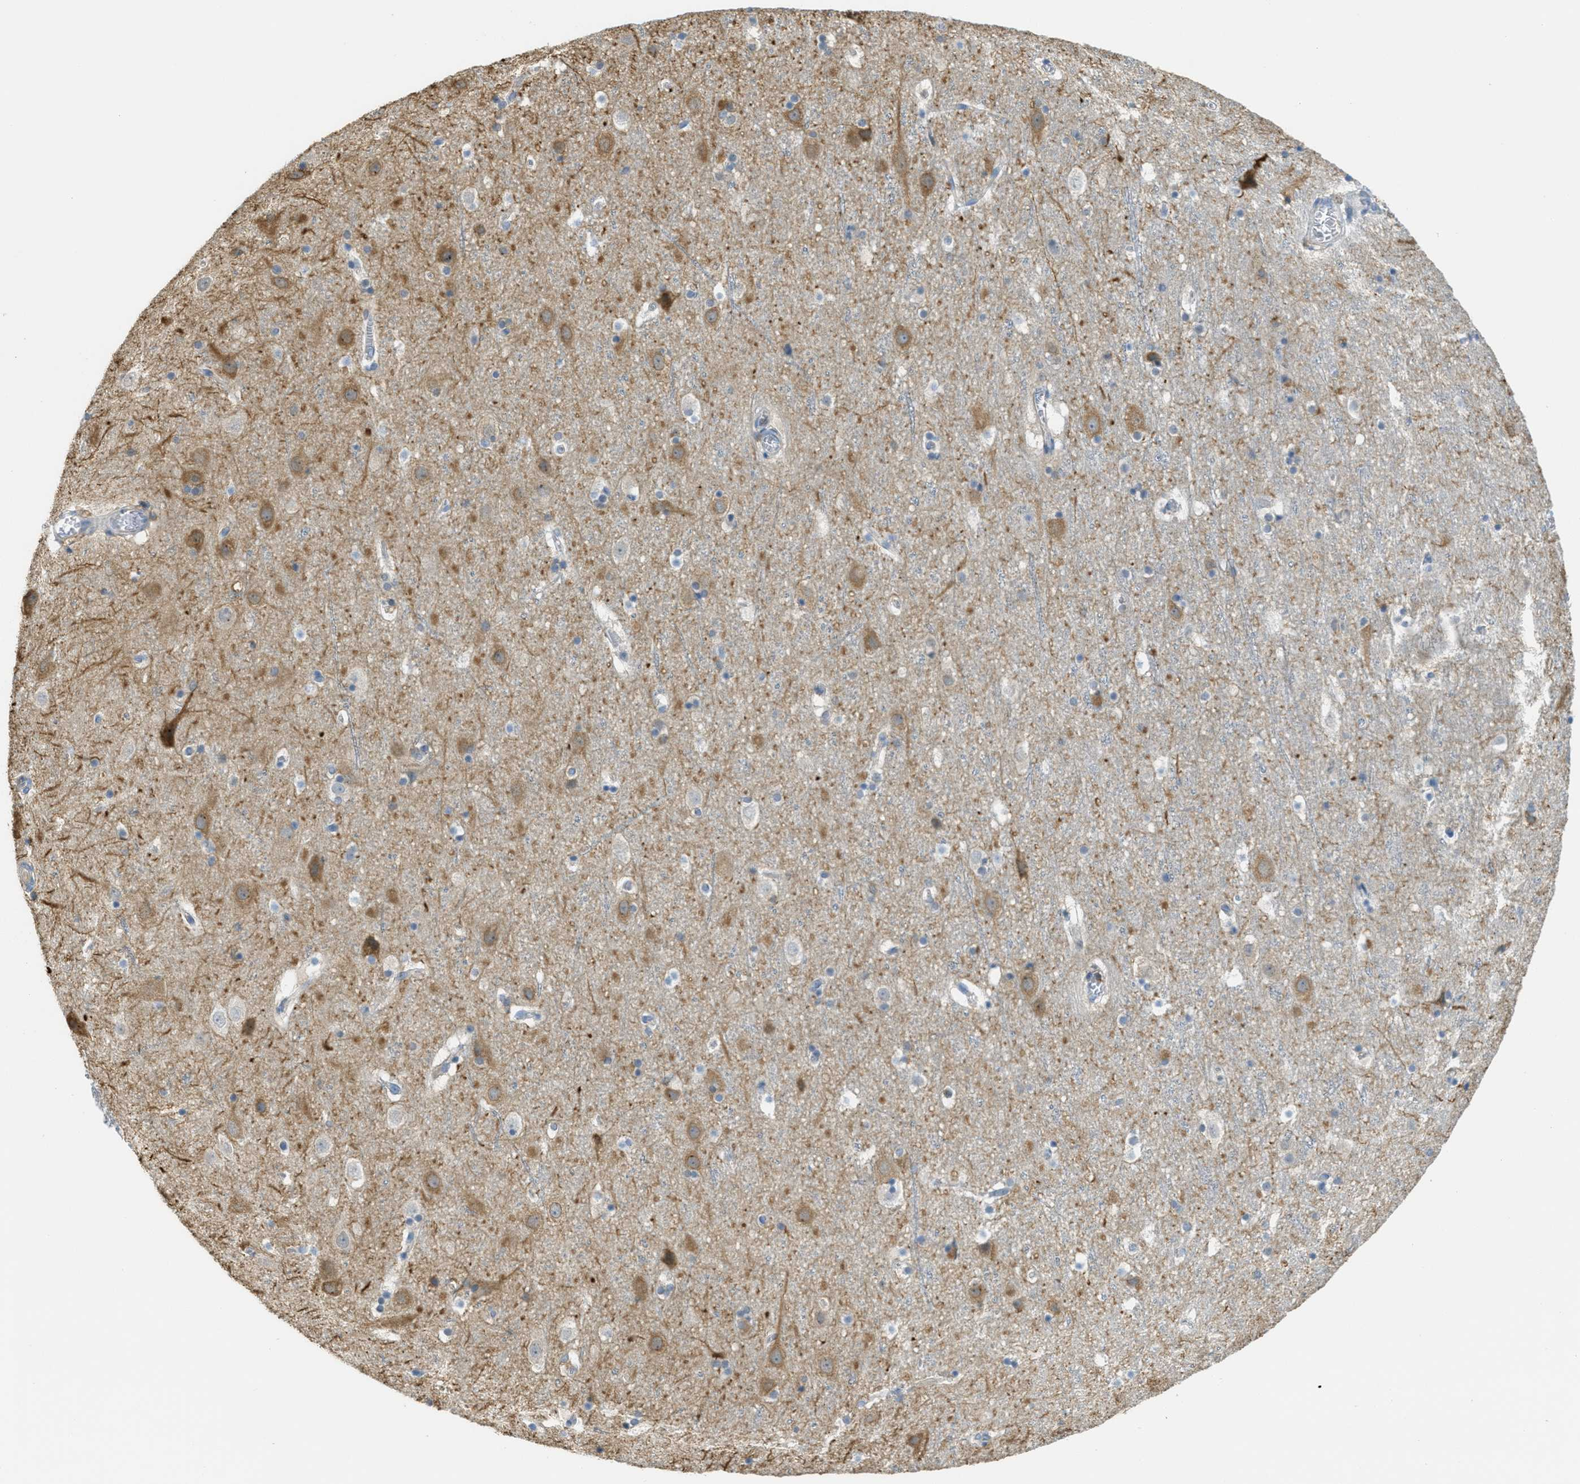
{"staining": {"intensity": "negative", "quantity": "none", "location": "none"}, "tissue": "cerebral cortex", "cell_type": "Endothelial cells", "image_type": "normal", "snomed": [{"axis": "morphology", "description": "Normal tissue, NOS"}, {"axis": "topography", "description": "Cerebral cortex"}], "caption": "Immunohistochemistry (IHC) micrograph of benign human cerebral cortex stained for a protein (brown), which demonstrates no staining in endothelial cells.", "gene": "GRIK2", "patient": {"sex": "male", "age": 45}}